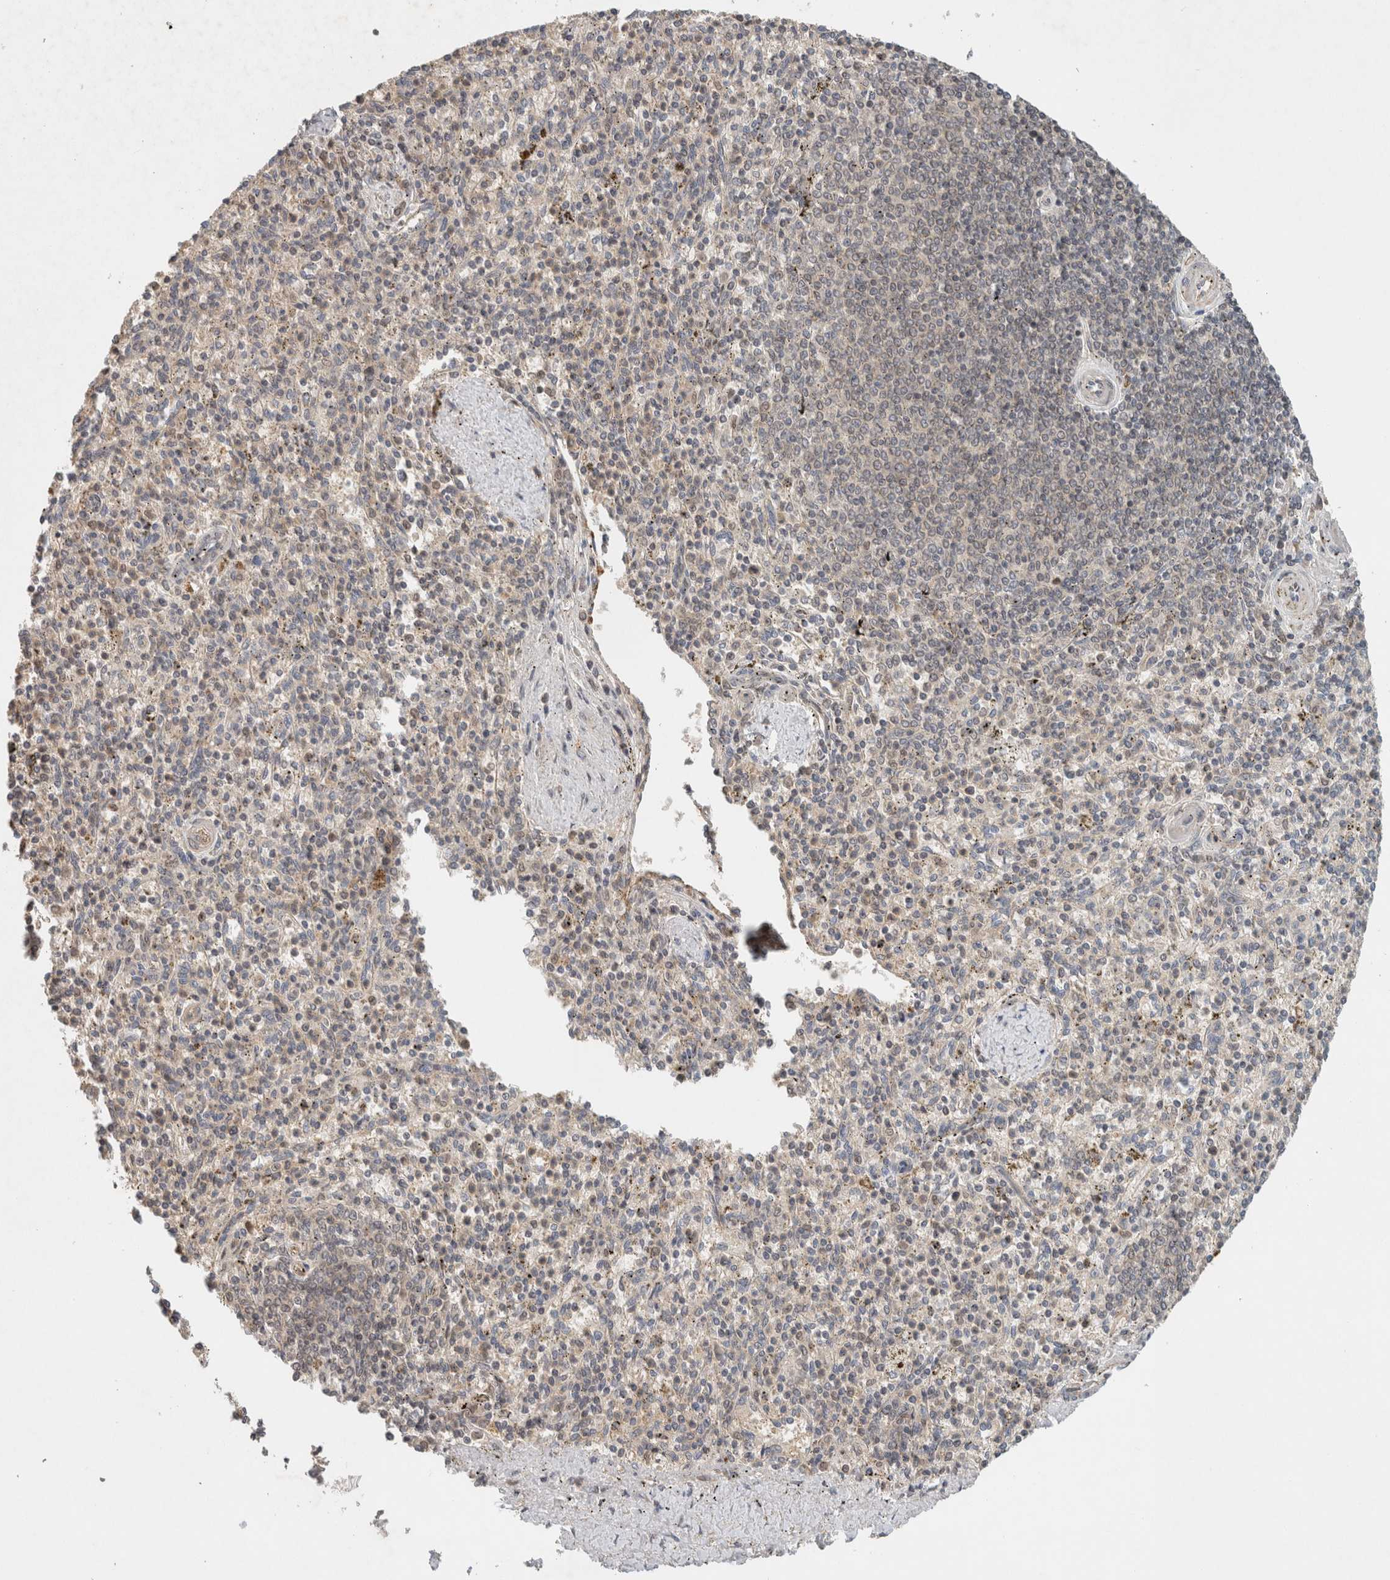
{"staining": {"intensity": "weak", "quantity": "25%-75%", "location": "cytoplasmic/membranous"}, "tissue": "spleen", "cell_type": "Cells in red pulp", "image_type": "normal", "snomed": [{"axis": "morphology", "description": "Normal tissue, NOS"}, {"axis": "topography", "description": "Spleen"}], "caption": "High-power microscopy captured an immunohistochemistry (IHC) image of normal spleen, revealing weak cytoplasmic/membranous staining in approximately 25%-75% of cells in red pulp.", "gene": "CAAP1", "patient": {"sex": "male", "age": 72}}